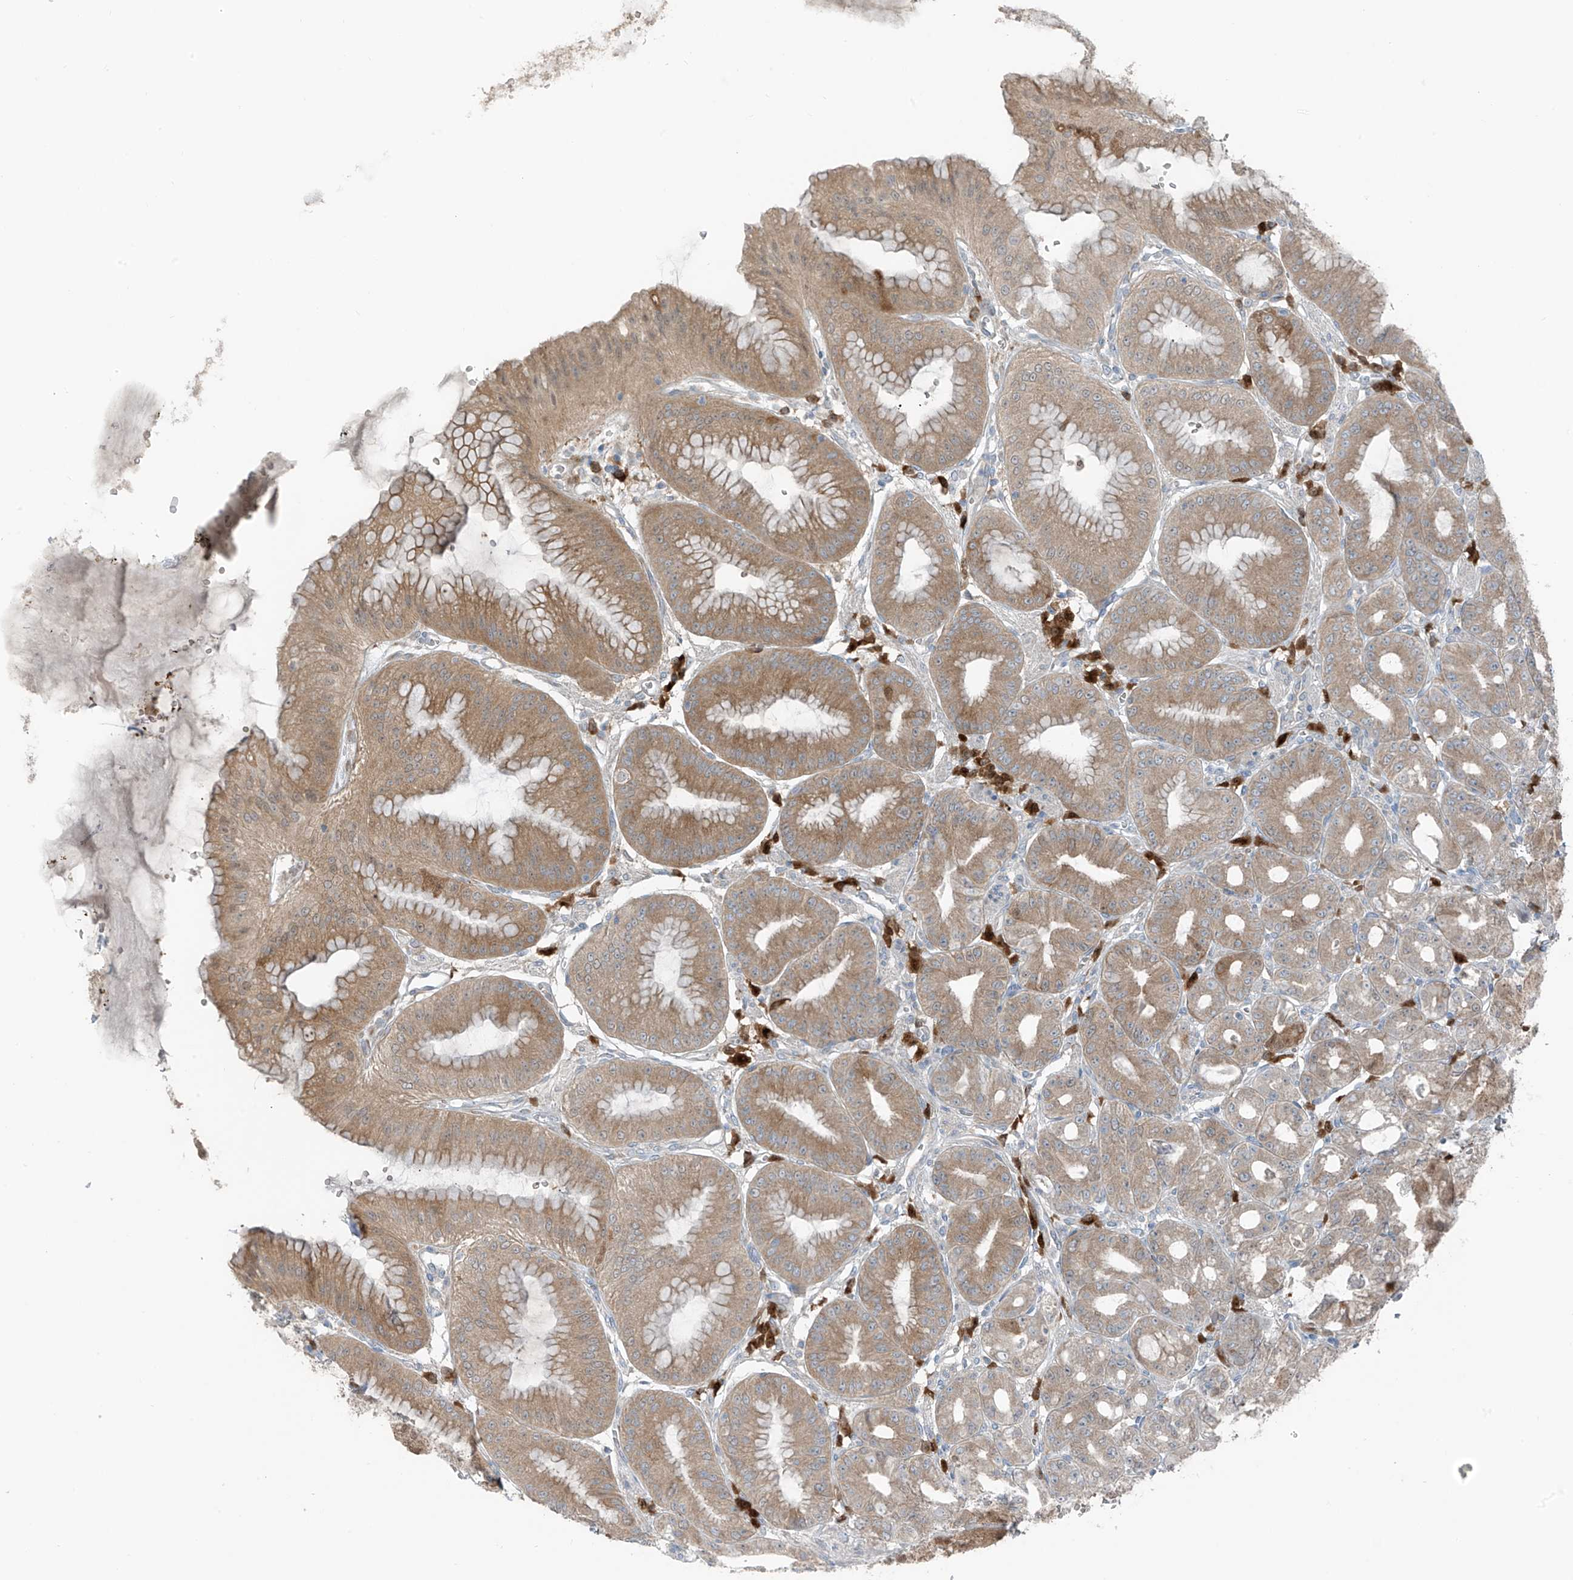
{"staining": {"intensity": "moderate", "quantity": ">75%", "location": "cytoplasmic/membranous"}, "tissue": "stomach", "cell_type": "Glandular cells", "image_type": "normal", "snomed": [{"axis": "morphology", "description": "Normal tissue, NOS"}, {"axis": "topography", "description": "Stomach, lower"}], "caption": "Benign stomach was stained to show a protein in brown. There is medium levels of moderate cytoplasmic/membranous positivity in approximately >75% of glandular cells. The staining is performed using DAB brown chromogen to label protein expression. The nuclei are counter-stained blue using hematoxylin.", "gene": "SLC12A6", "patient": {"sex": "male", "age": 71}}